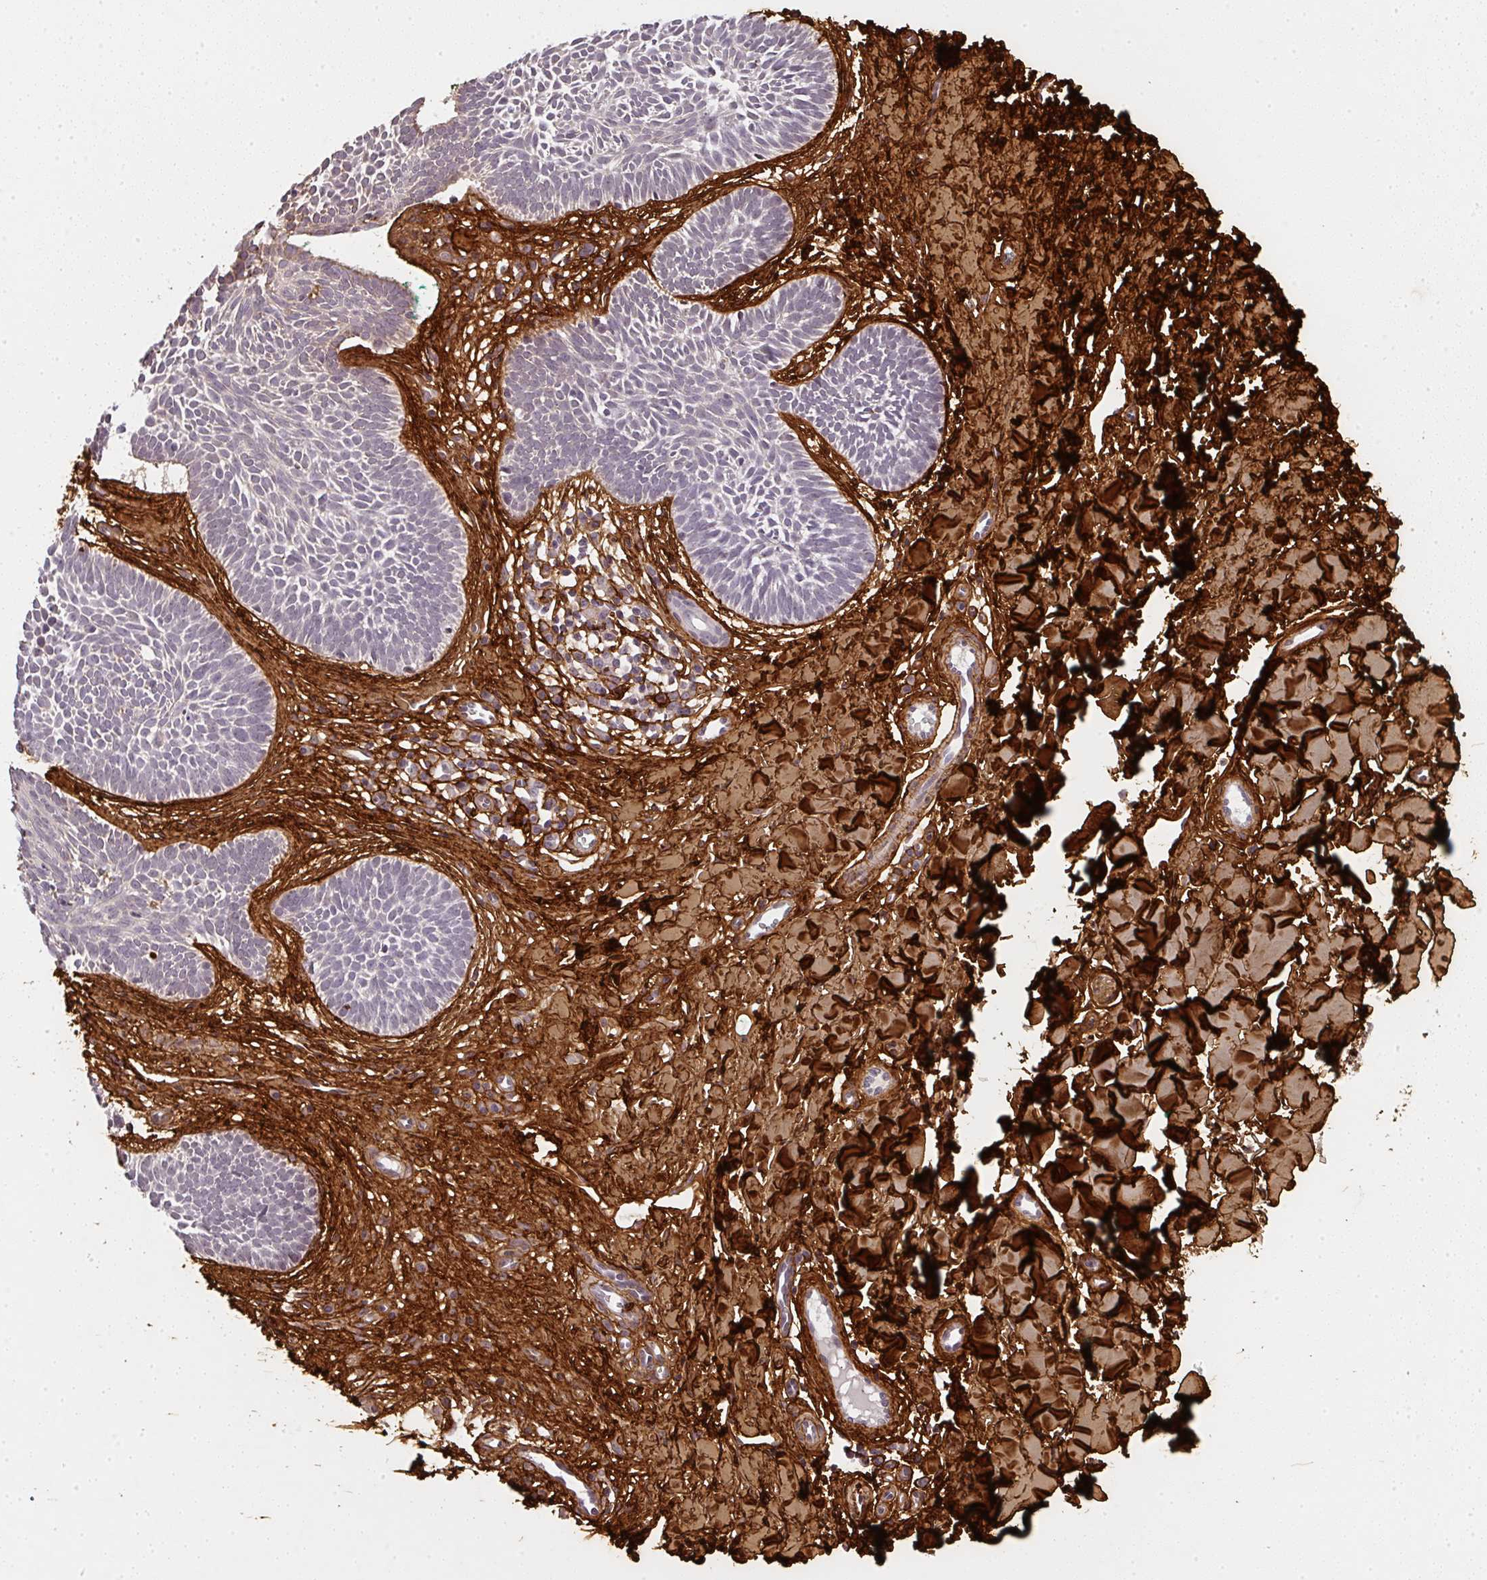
{"staining": {"intensity": "negative", "quantity": "none", "location": "none"}, "tissue": "skin cancer", "cell_type": "Tumor cells", "image_type": "cancer", "snomed": [{"axis": "morphology", "description": "Basal cell carcinoma"}, {"axis": "topography", "description": "Skin"}], "caption": "High magnification brightfield microscopy of skin cancer (basal cell carcinoma) stained with DAB (3,3'-diaminobenzidine) (brown) and counterstained with hematoxylin (blue): tumor cells show no significant positivity. (Stains: DAB IHC with hematoxylin counter stain, Microscopy: brightfield microscopy at high magnification).", "gene": "COL3A1", "patient": {"sex": "male", "age": 49}}